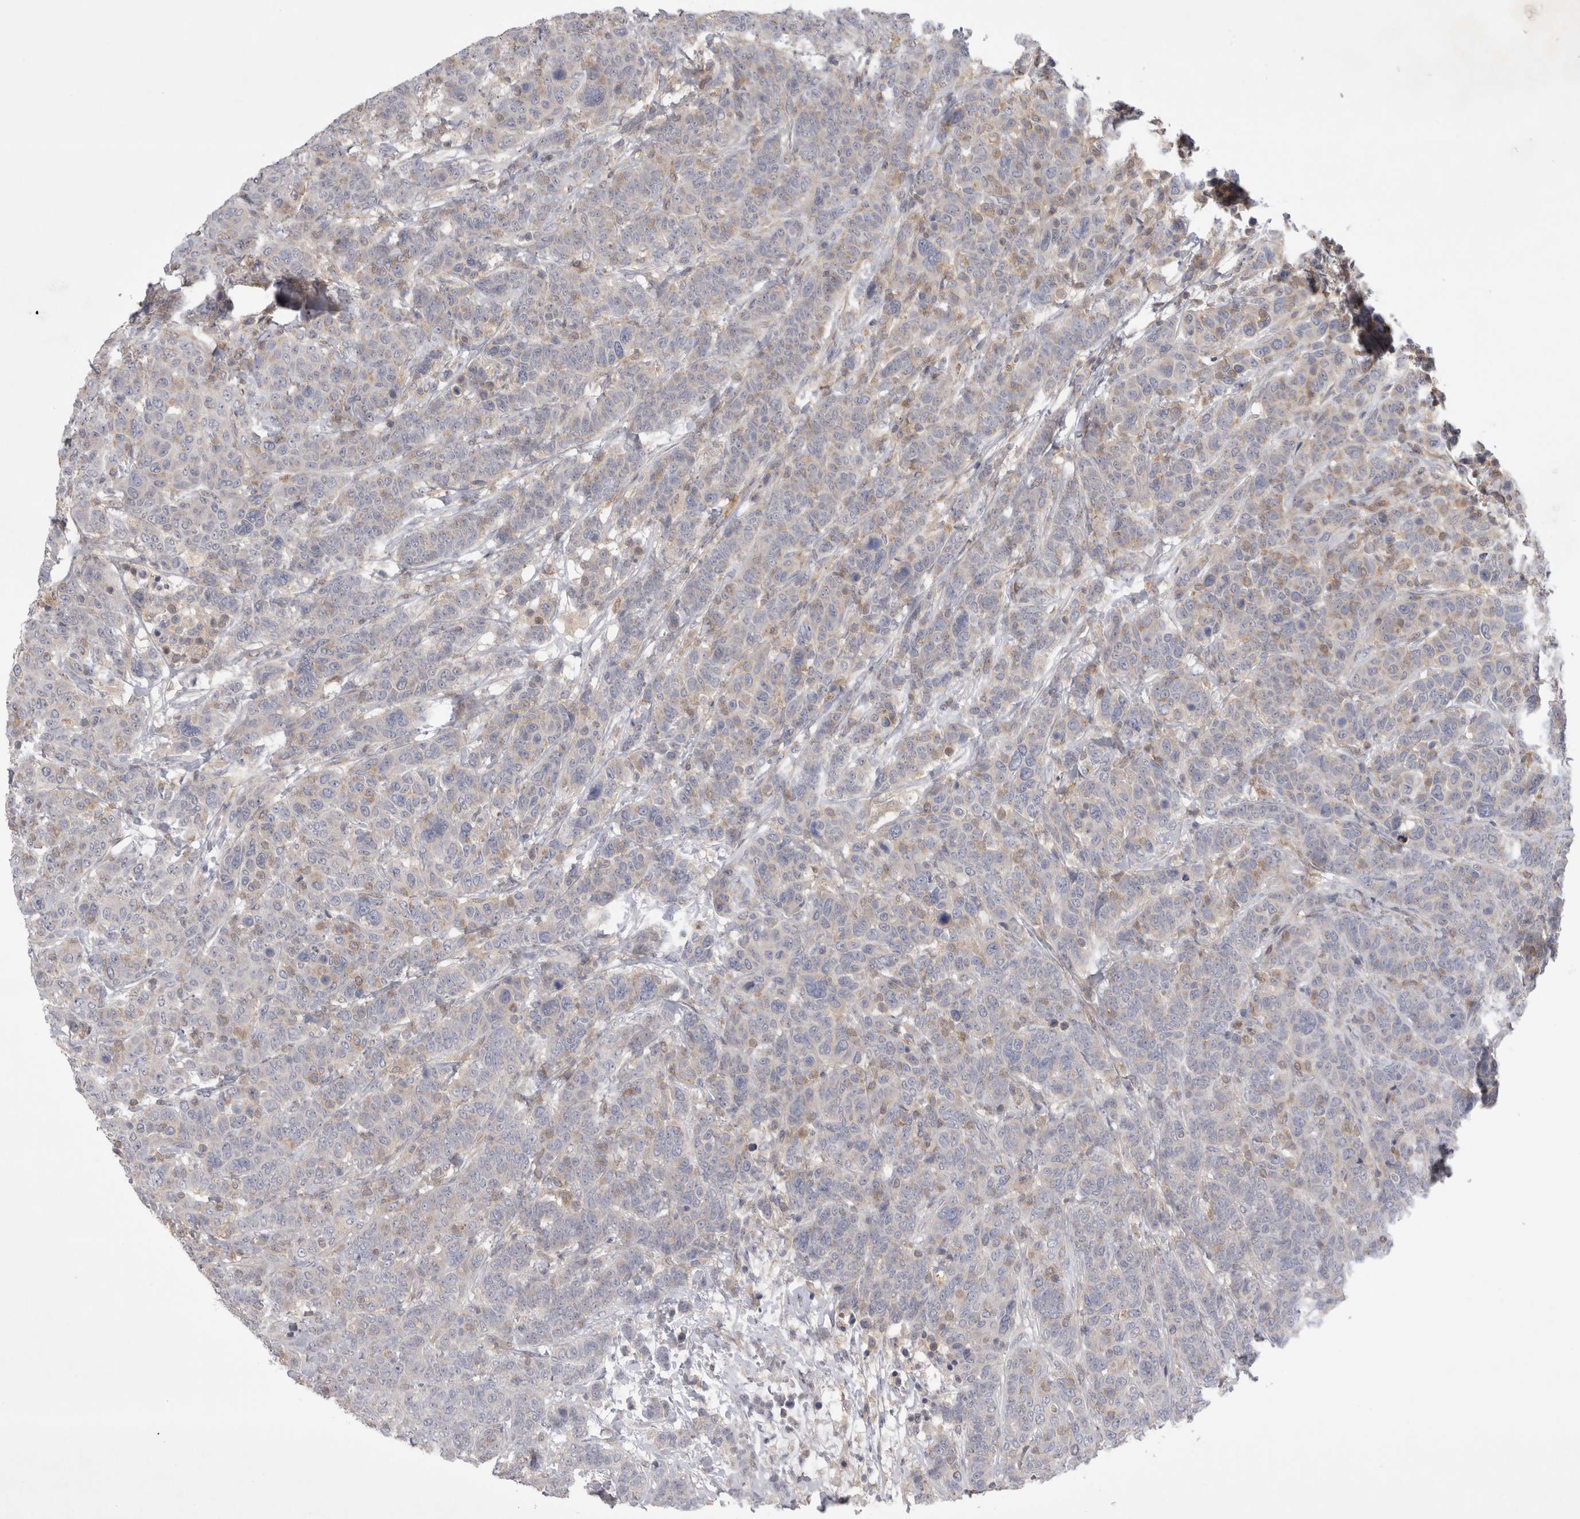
{"staining": {"intensity": "negative", "quantity": "none", "location": "none"}, "tissue": "breast cancer", "cell_type": "Tumor cells", "image_type": "cancer", "snomed": [{"axis": "morphology", "description": "Duct carcinoma"}, {"axis": "topography", "description": "Breast"}], "caption": "Immunohistochemistry of infiltrating ductal carcinoma (breast) demonstrates no positivity in tumor cells.", "gene": "SRD5A3", "patient": {"sex": "female", "age": 37}}